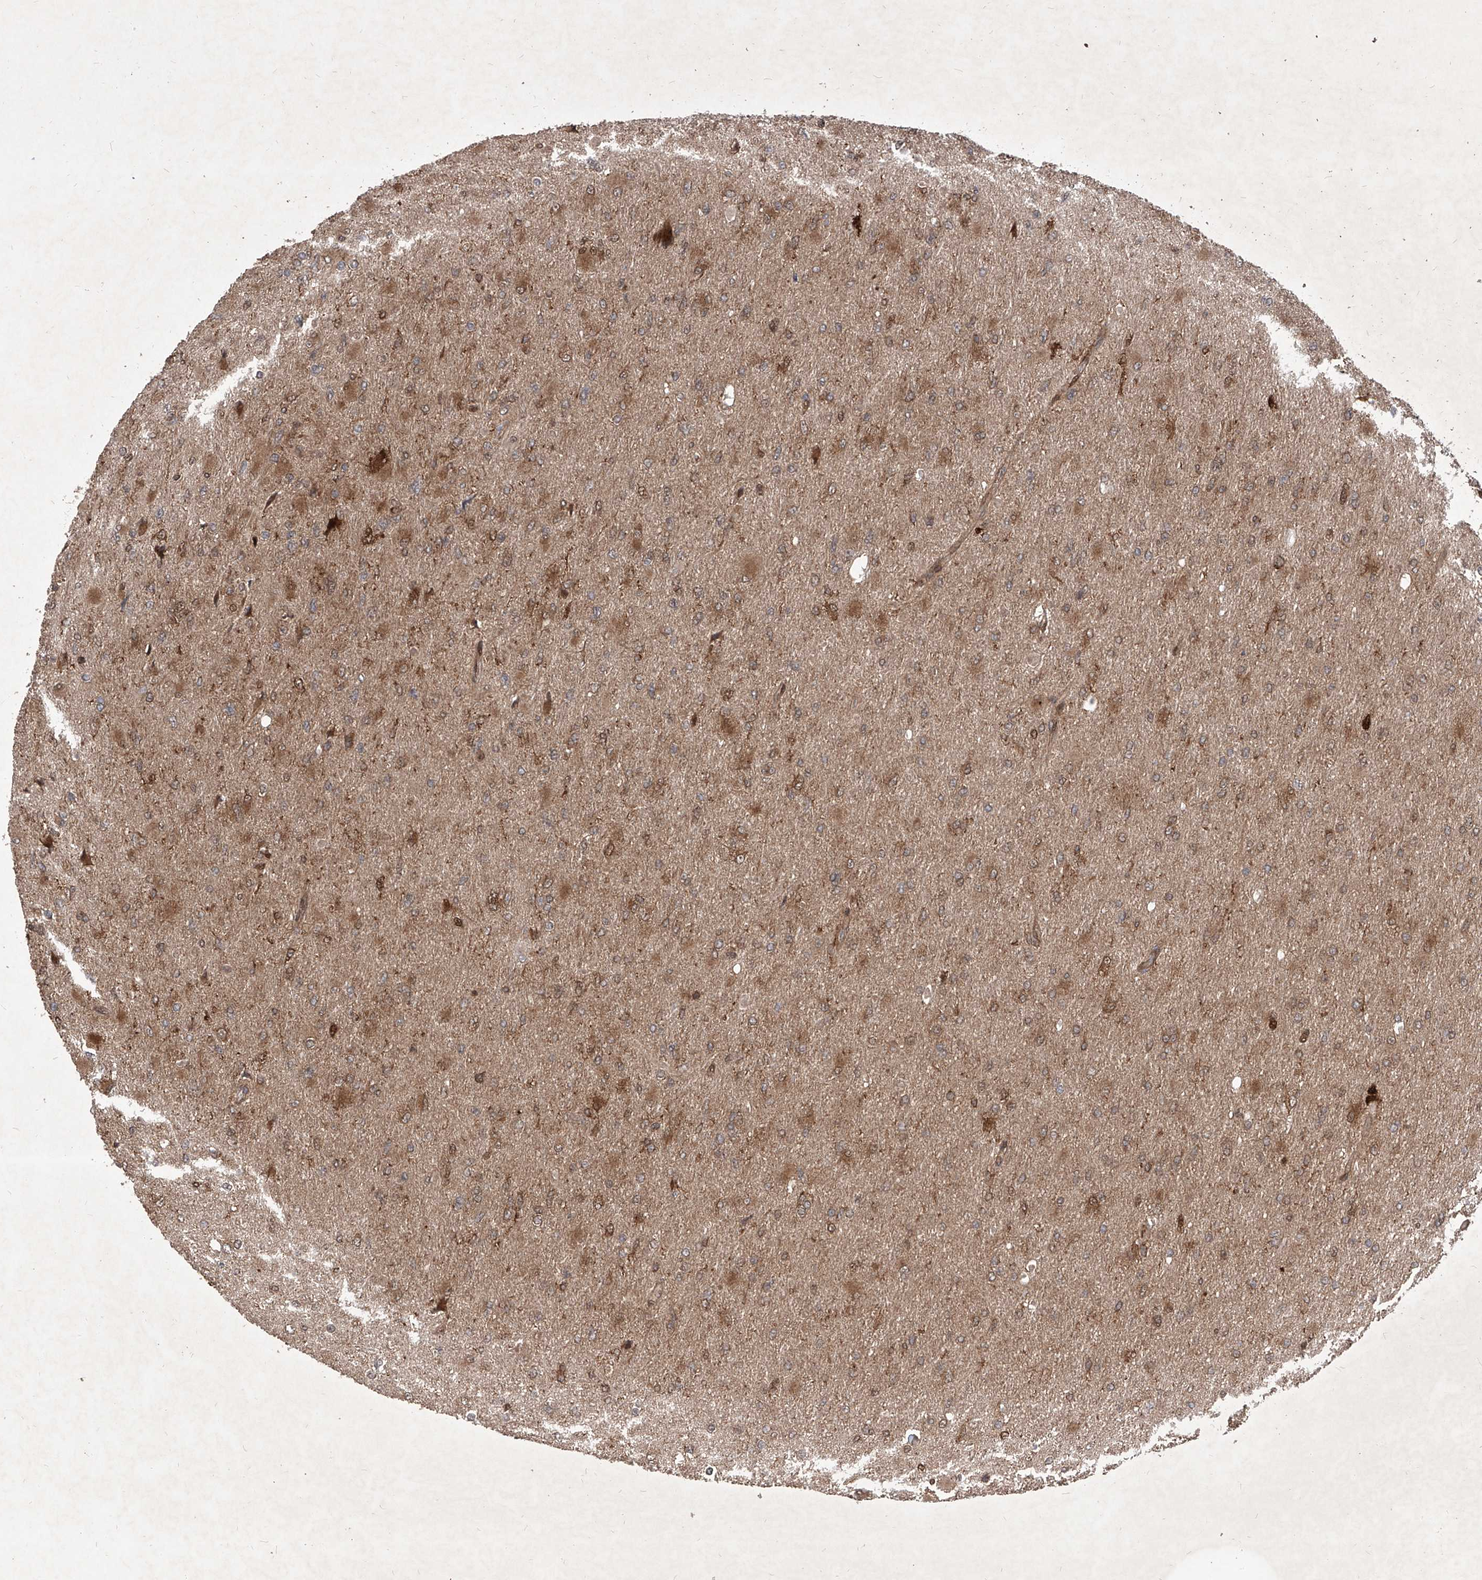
{"staining": {"intensity": "moderate", "quantity": "25%-75%", "location": "cytoplasmic/membranous"}, "tissue": "glioma", "cell_type": "Tumor cells", "image_type": "cancer", "snomed": [{"axis": "morphology", "description": "Glioma, malignant, High grade"}, {"axis": "topography", "description": "Cerebral cortex"}], "caption": "Immunohistochemistry (IHC) staining of high-grade glioma (malignant), which demonstrates medium levels of moderate cytoplasmic/membranous expression in approximately 25%-75% of tumor cells indicating moderate cytoplasmic/membranous protein staining. The staining was performed using DAB (brown) for protein detection and nuclei were counterstained in hematoxylin (blue).", "gene": "MAGED2", "patient": {"sex": "female", "age": 36}}